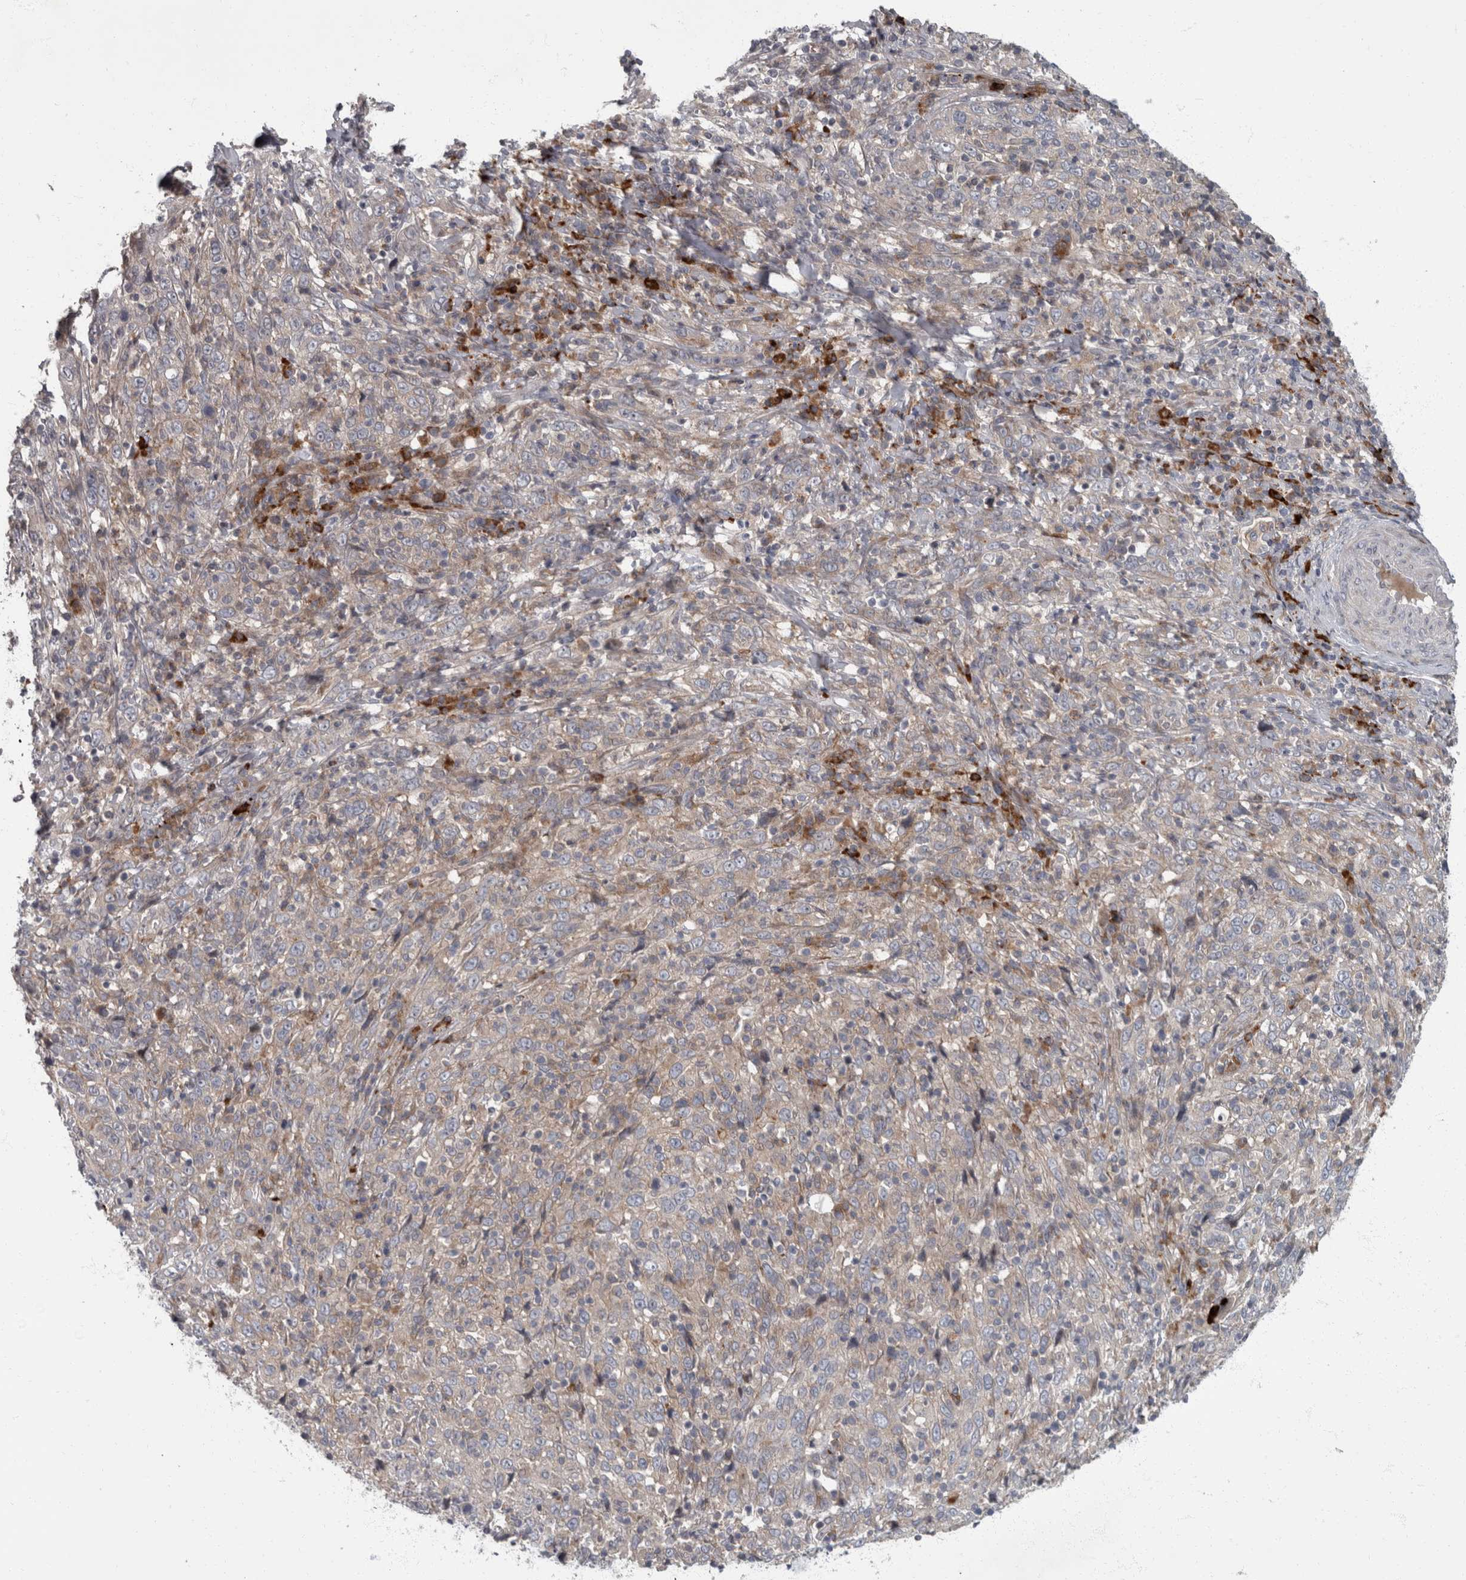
{"staining": {"intensity": "weak", "quantity": "<25%", "location": "cytoplasmic/membranous"}, "tissue": "cervical cancer", "cell_type": "Tumor cells", "image_type": "cancer", "snomed": [{"axis": "morphology", "description": "Squamous cell carcinoma, NOS"}, {"axis": "topography", "description": "Cervix"}], "caption": "Immunohistochemical staining of squamous cell carcinoma (cervical) demonstrates no significant expression in tumor cells.", "gene": "CDC42BPG", "patient": {"sex": "female", "age": 46}}